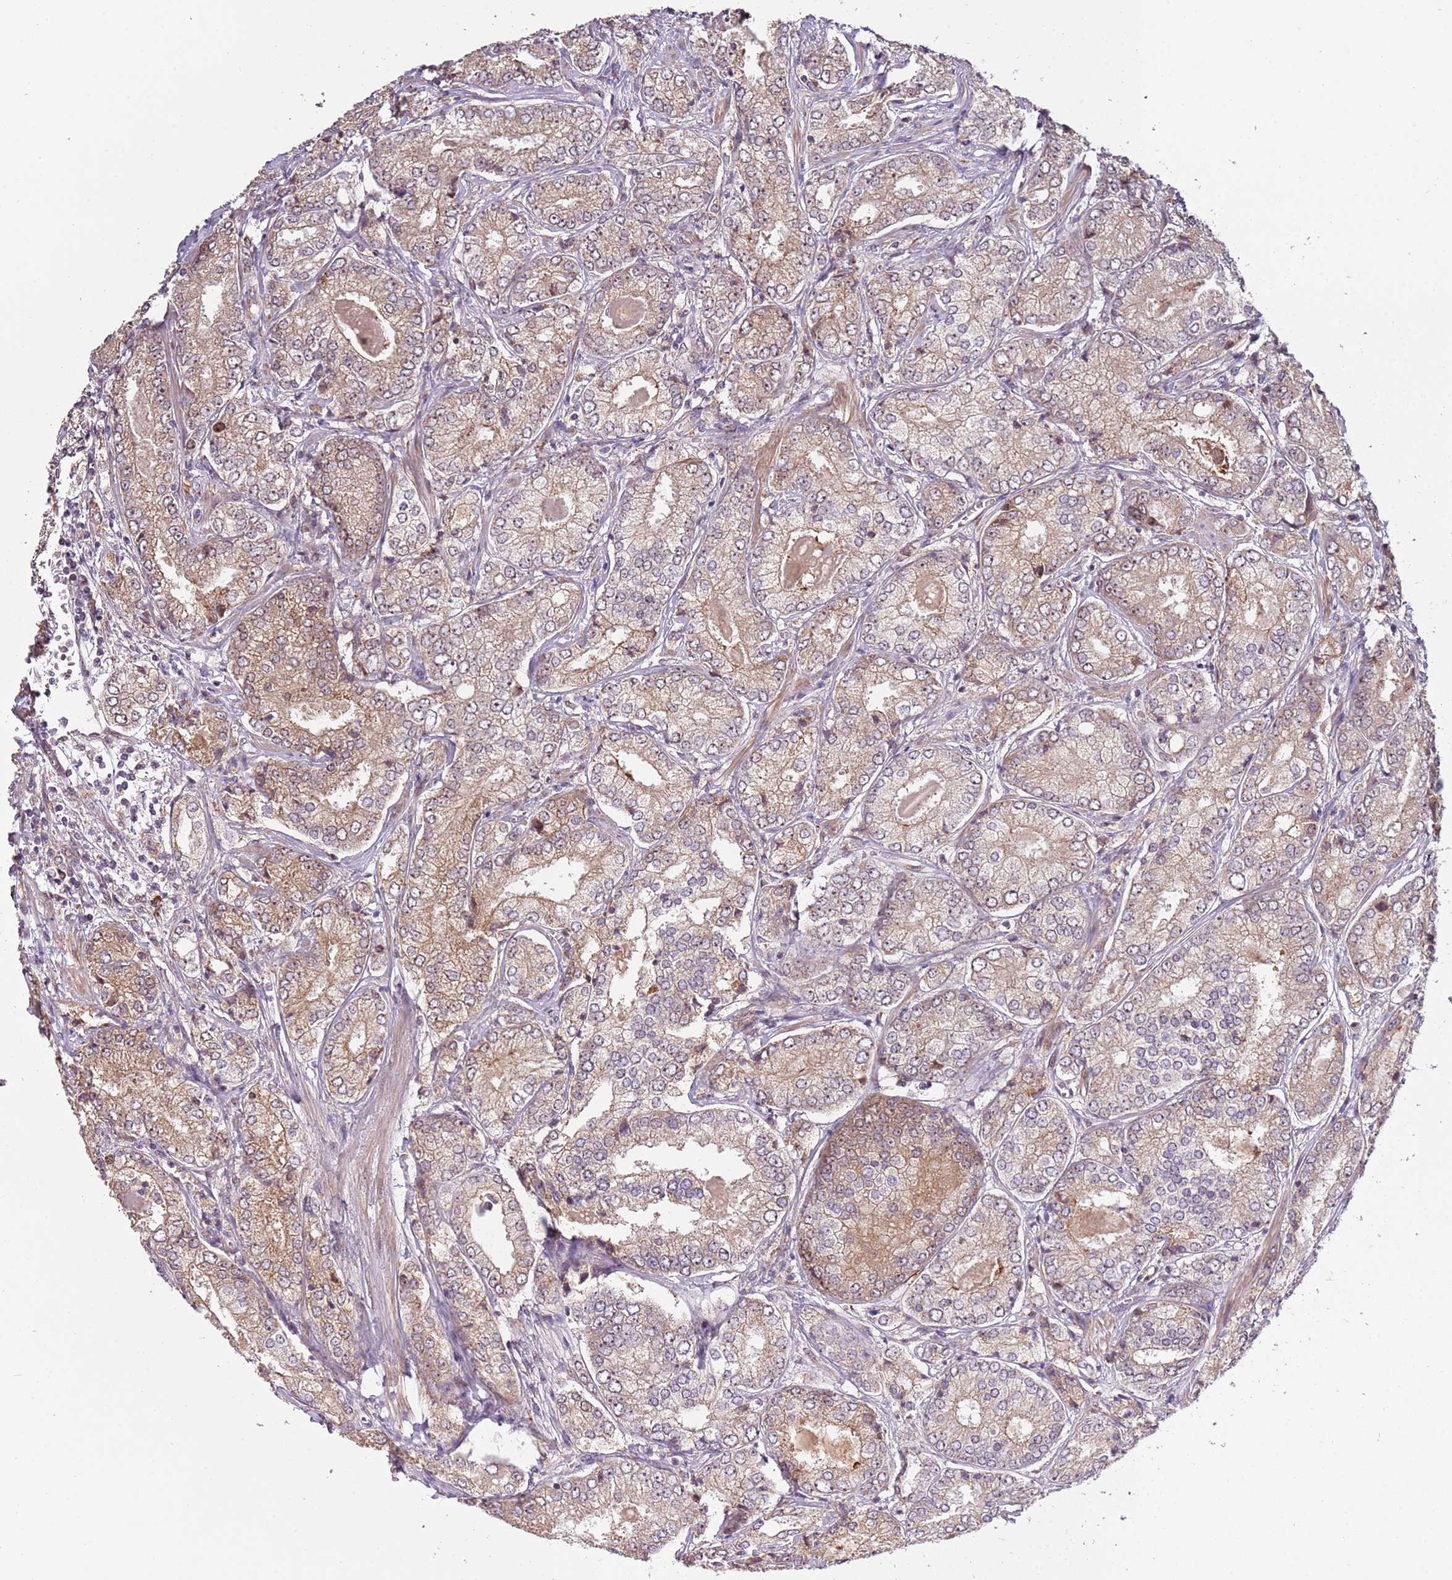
{"staining": {"intensity": "moderate", "quantity": ">75%", "location": "cytoplasmic/membranous,nuclear"}, "tissue": "prostate cancer", "cell_type": "Tumor cells", "image_type": "cancer", "snomed": [{"axis": "morphology", "description": "Adenocarcinoma, High grade"}, {"axis": "topography", "description": "Prostate"}], "caption": "Prostate cancer was stained to show a protein in brown. There is medium levels of moderate cytoplasmic/membranous and nuclear positivity in approximately >75% of tumor cells. (brown staining indicates protein expression, while blue staining denotes nuclei).", "gene": "UCMA", "patient": {"sex": "male", "age": 63}}